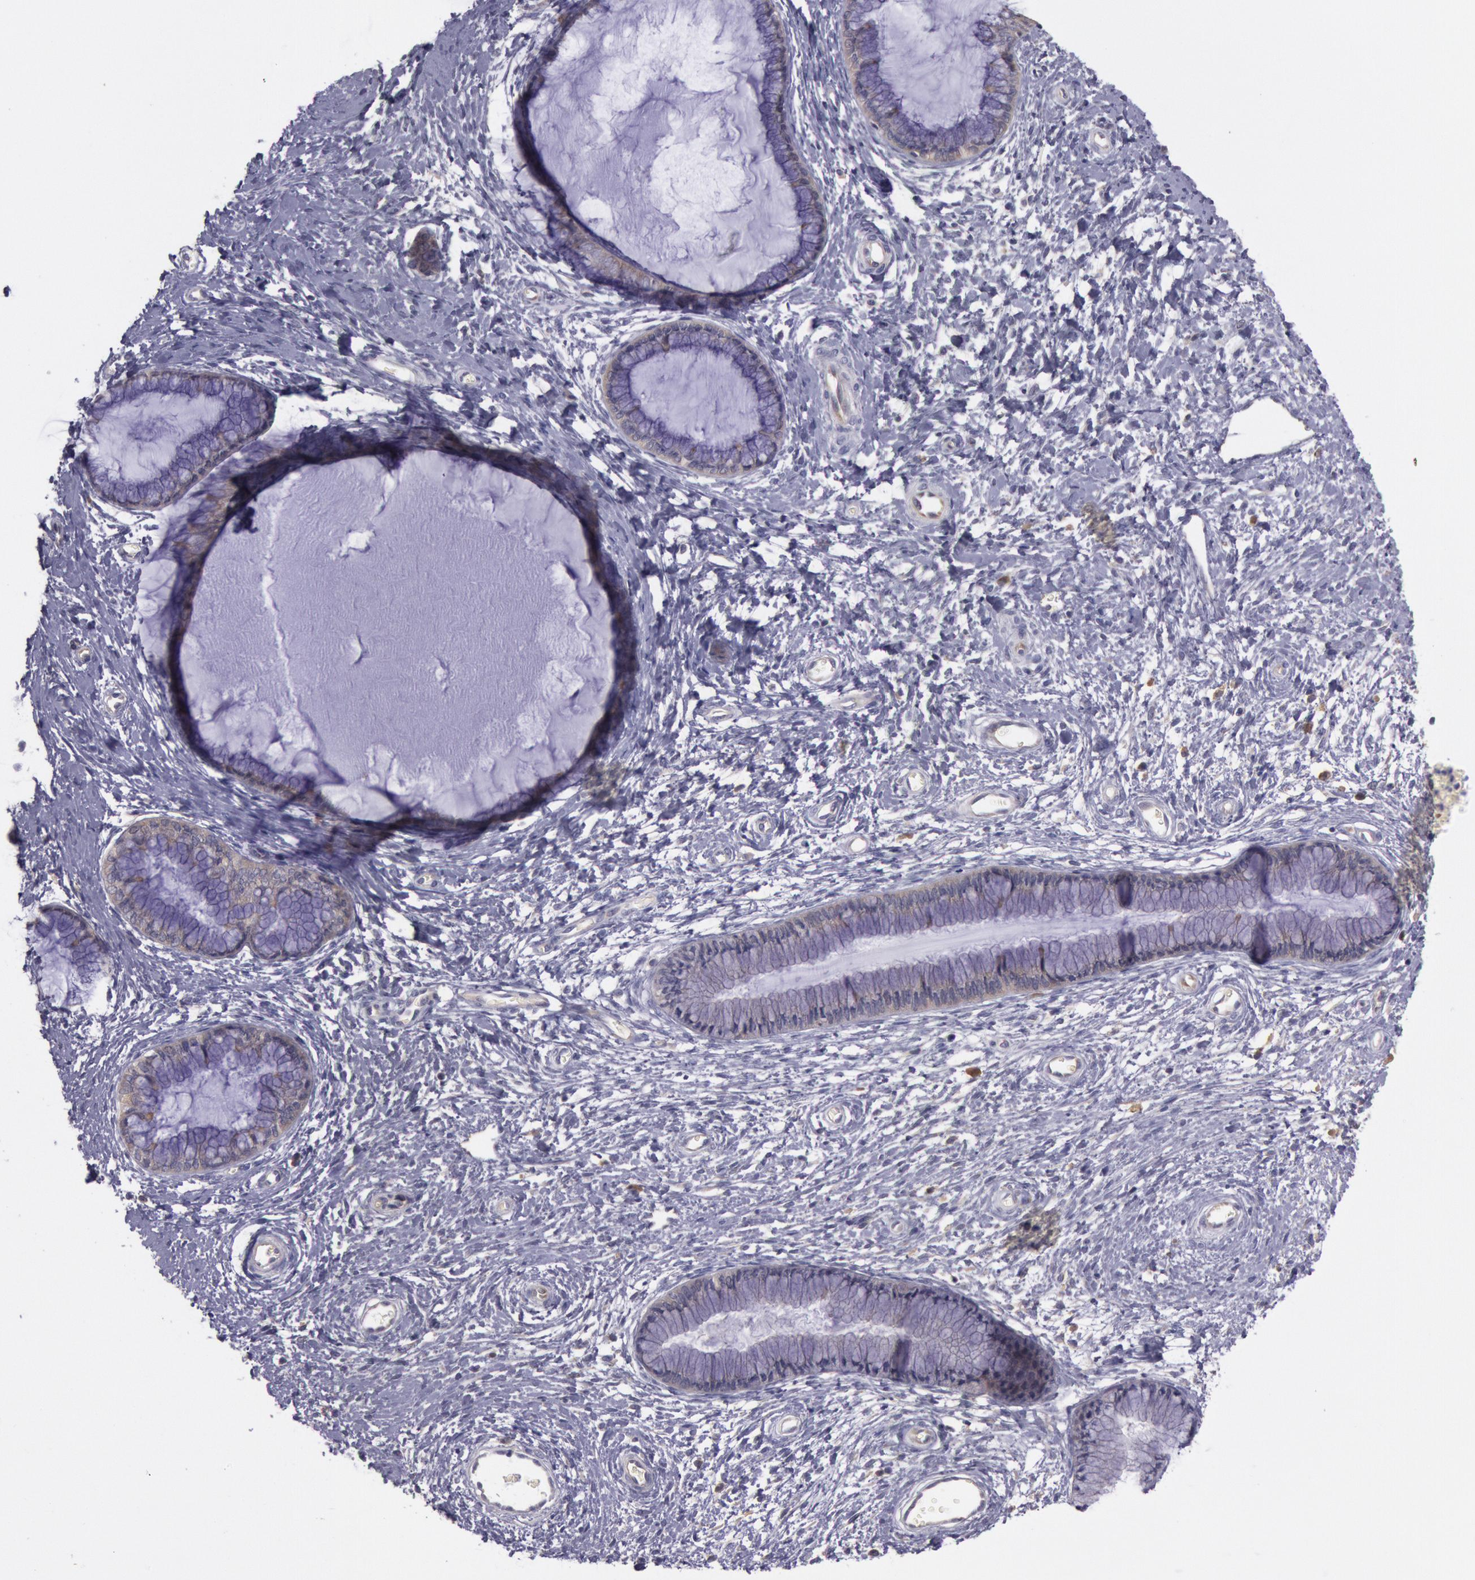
{"staining": {"intensity": "weak", "quantity": "25%-75%", "location": "cytoplasmic/membranous"}, "tissue": "cervix", "cell_type": "Glandular cells", "image_type": "normal", "snomed": [{"axis": "morphology", "description": "Normal tissue, NOS"}, {"axis": "topography", "description": "Cervix"}], "caption": "This photomicrograph exhibits immunohistochemistry staining of normal human cervix, with low weak cytoplasmic/membranous positivity in about 25%-75% of glandular cells.", "gene": "MYO5A", "patient": {"sex": "female", "age": 27}}